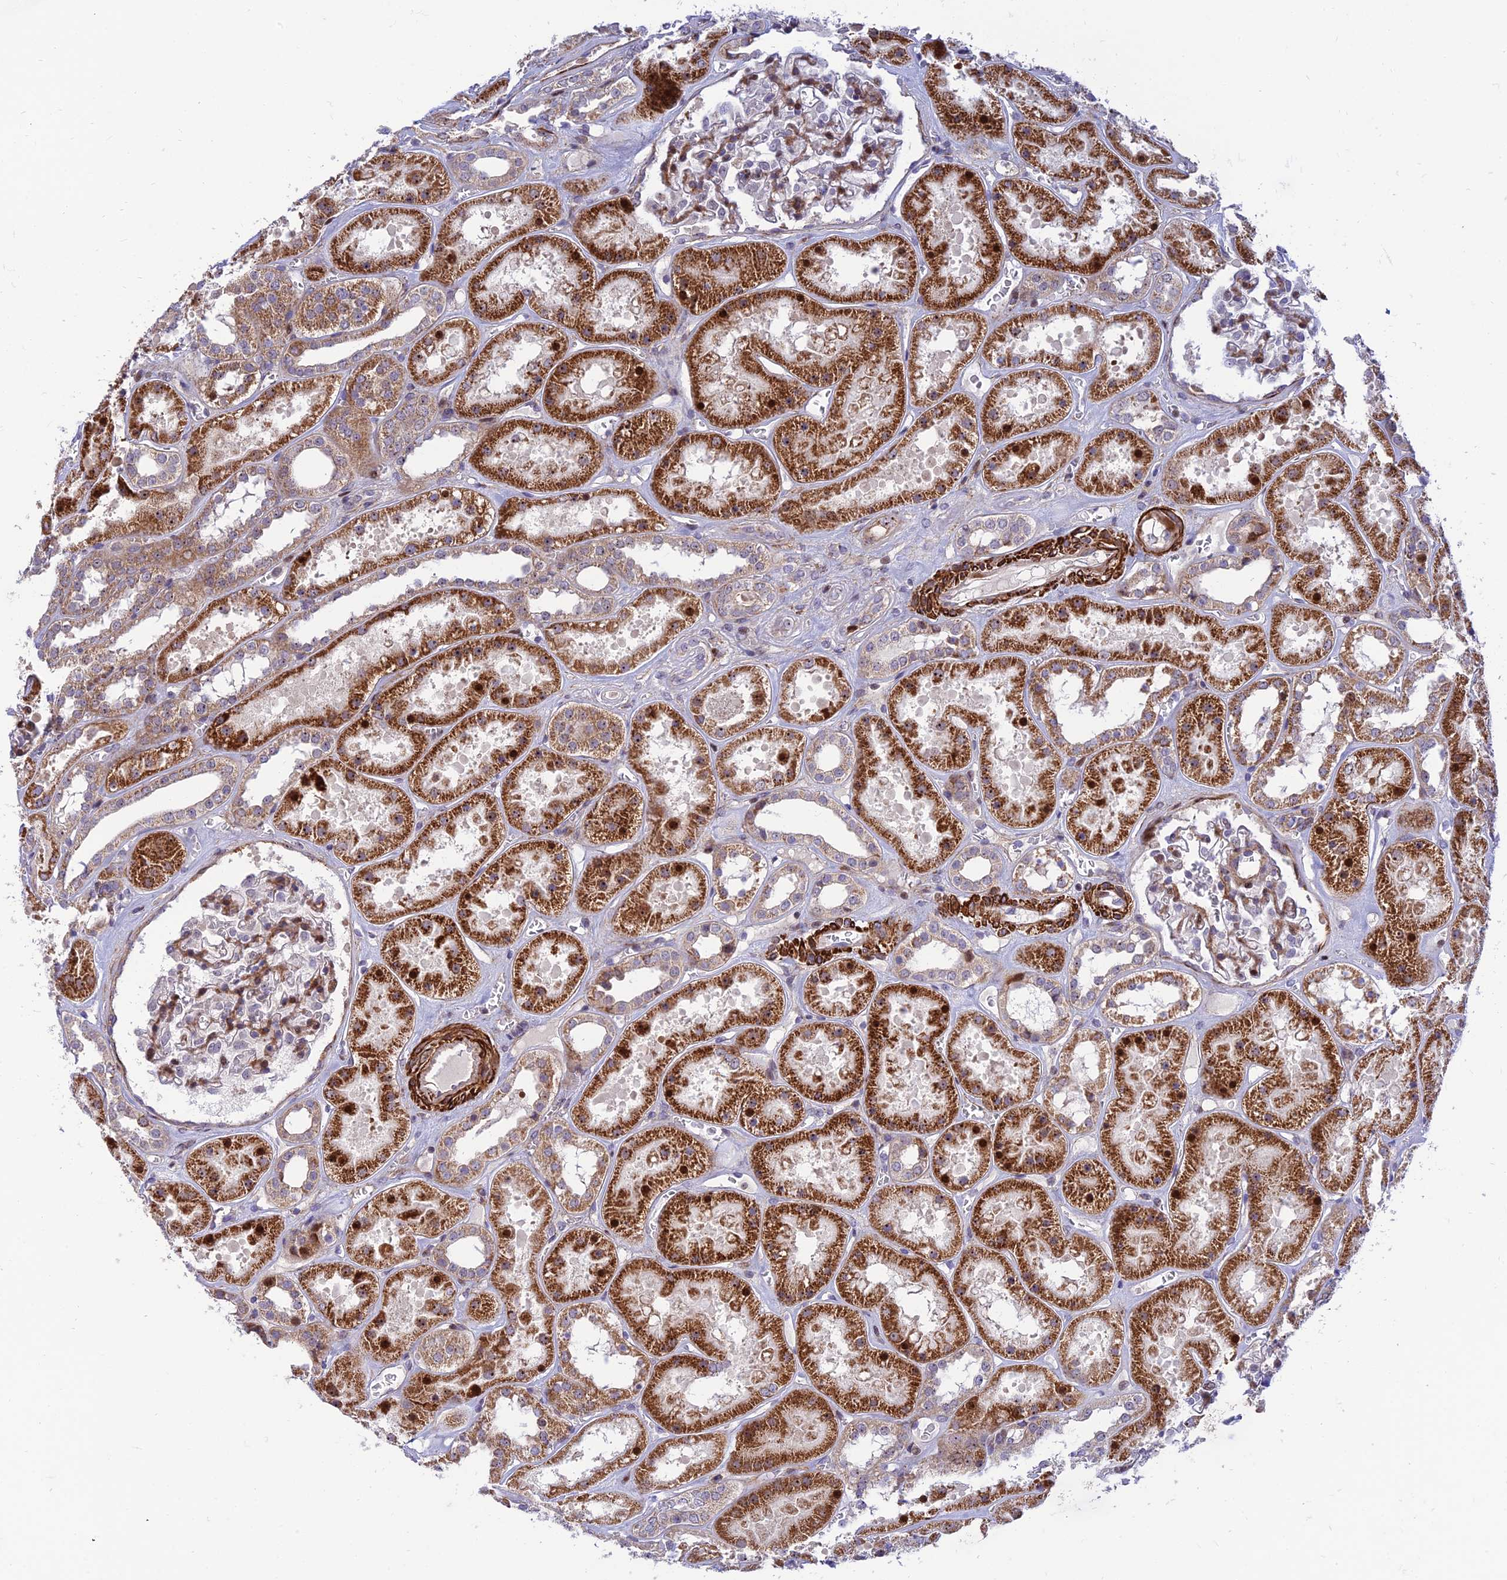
{"staining": {"intensity": "moderate", "quantity": "<25%", "location": "cytoplasmic/membranous"}, "tissue": "kidney", "cell_type": "Cells in glomeruli", "image_type": "normal", "snomed": [{"axis": "morphology", "description": "Normal tissue, NOS"}, {"axis": "topography", "description": "Kidney"}], "caption": "Kidney stained with a brown dye demonstrates moderate cytoplasmic/membranous positive staining in about <25% of cells in glomeruli.", "gene": "KBTBD7", "patient": {"sex": "female", "age": 41}}